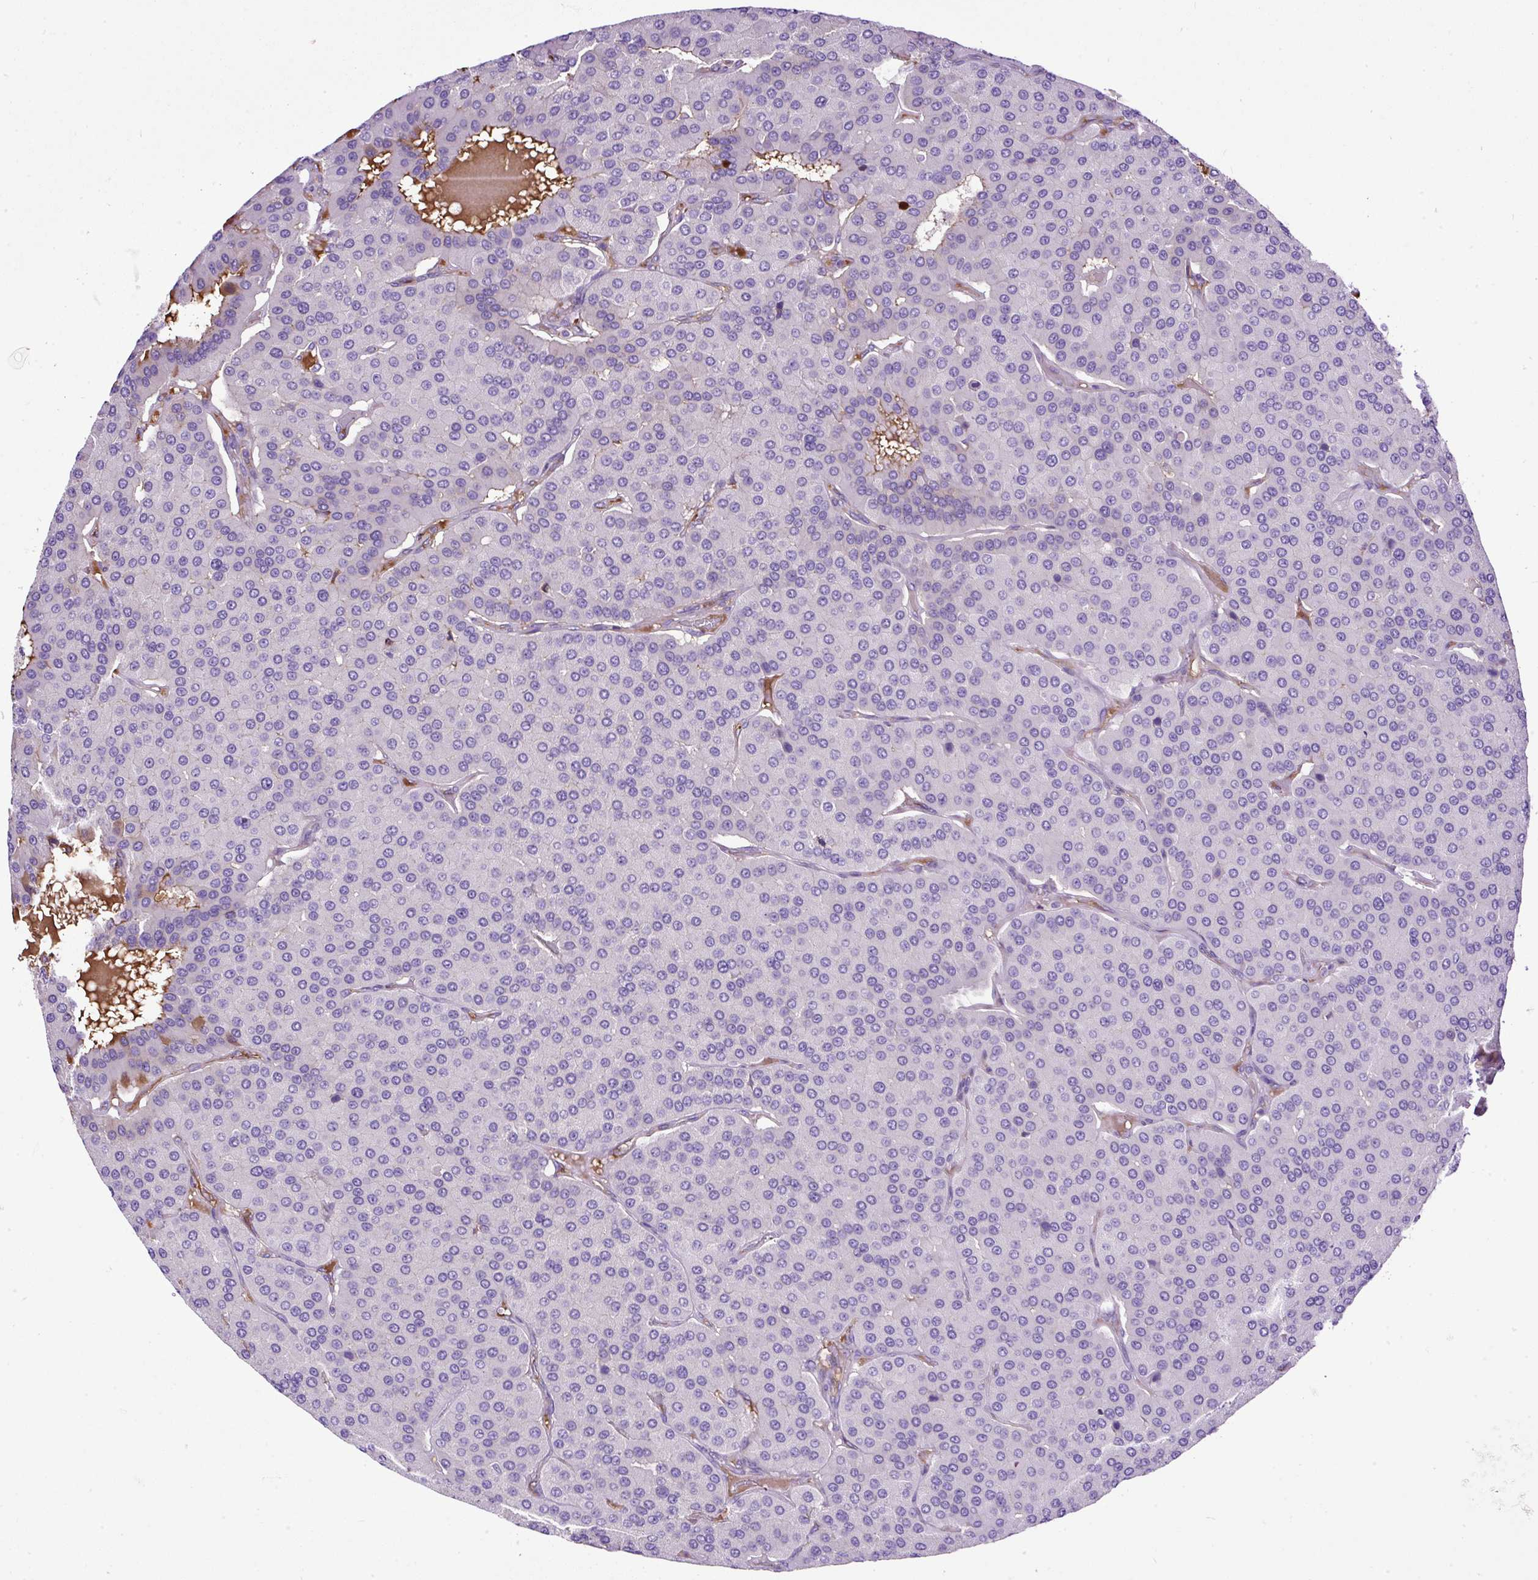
{"staining": {"intensity": "negative", "quantity": "none", "location": "none"}, "tissue": "parathyroid gland", "cell_type": "Glandular cells", "image_type": "normal", "snomed": [{"axis": "morphology", "description": "Normal tissue, NOS"}, {"axis": "morphology", "description": "Adenoma, NOS"}, {"axis": "topography", "description": "Parathyroid gland"}], "caption": "IHC micrograph of unremarkable parathyroid gland: parathyroid gland stained with DAB (3,3'-diaminobenzidine) reveals no significant protein positivity in glandular cells.", "gene": "CLEC3B", "patient": {"sex": "female", "age": 86}}